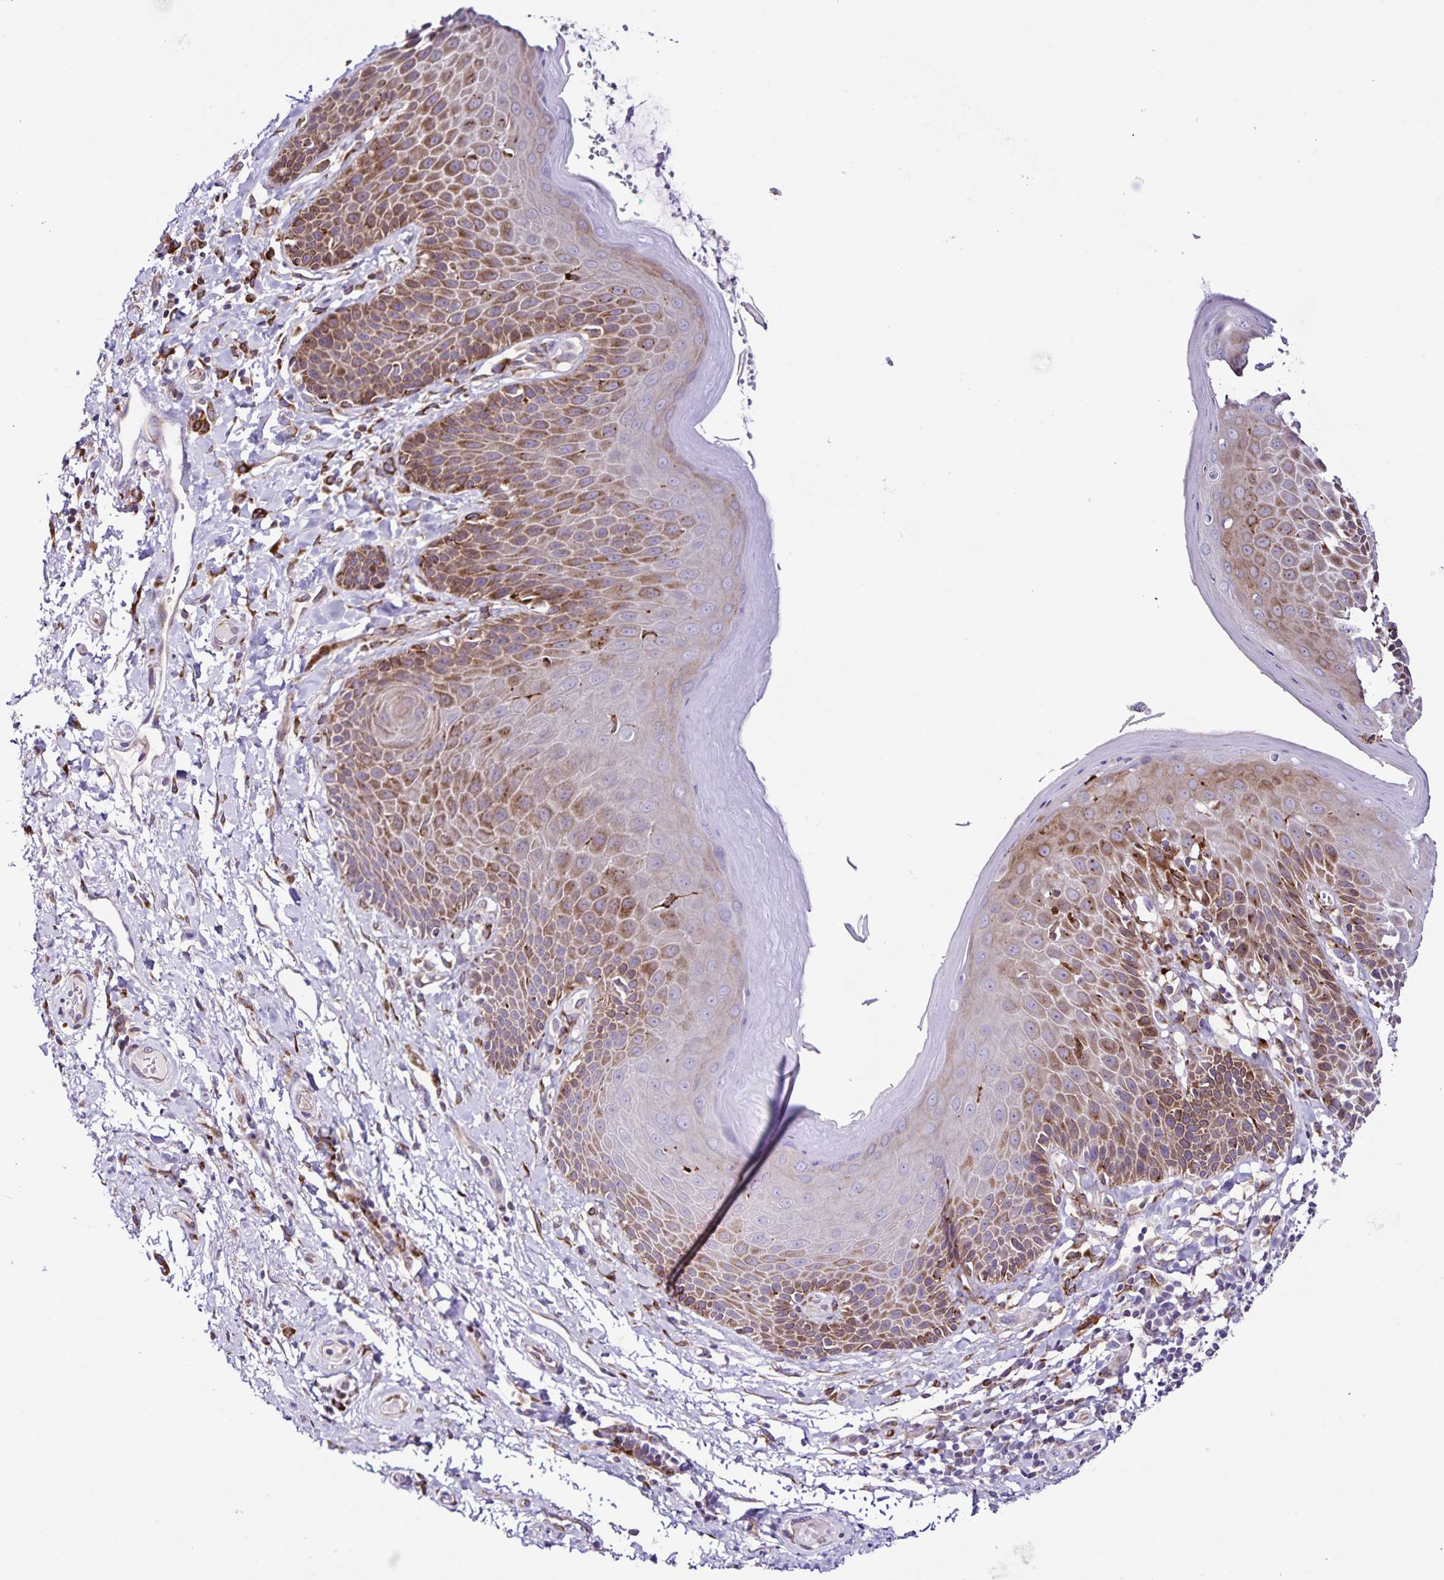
{"staining": {"intensity": "moderate", "quantity": "25%-75%", "location": "cytoplasmic/membranous"}, "tissue": "skin", "cell_type": "Epidermal cells", "image_type": "normal", "snomed": [{"axis": "morphology", "description": "Normal tissue, NOS"}, {"axis": "topography", "description": "Anal"}, {"axis": "topography", "description": "Peripheral nerve tissue"}], "caption": "A high-resolution photomicrograph shows immunohistochemistry (IHC) staining of benign skin, which exhibits moderate cytoplasmic/membranous positivity in about 25%-75% of epidermal cells. Using DAB (brown) and hematoxylin (blue) stains, captured at high magnification using brightfield microscopy.", "gene": "OSBPL5", "patient": {"sex": "male", "age": 51}}